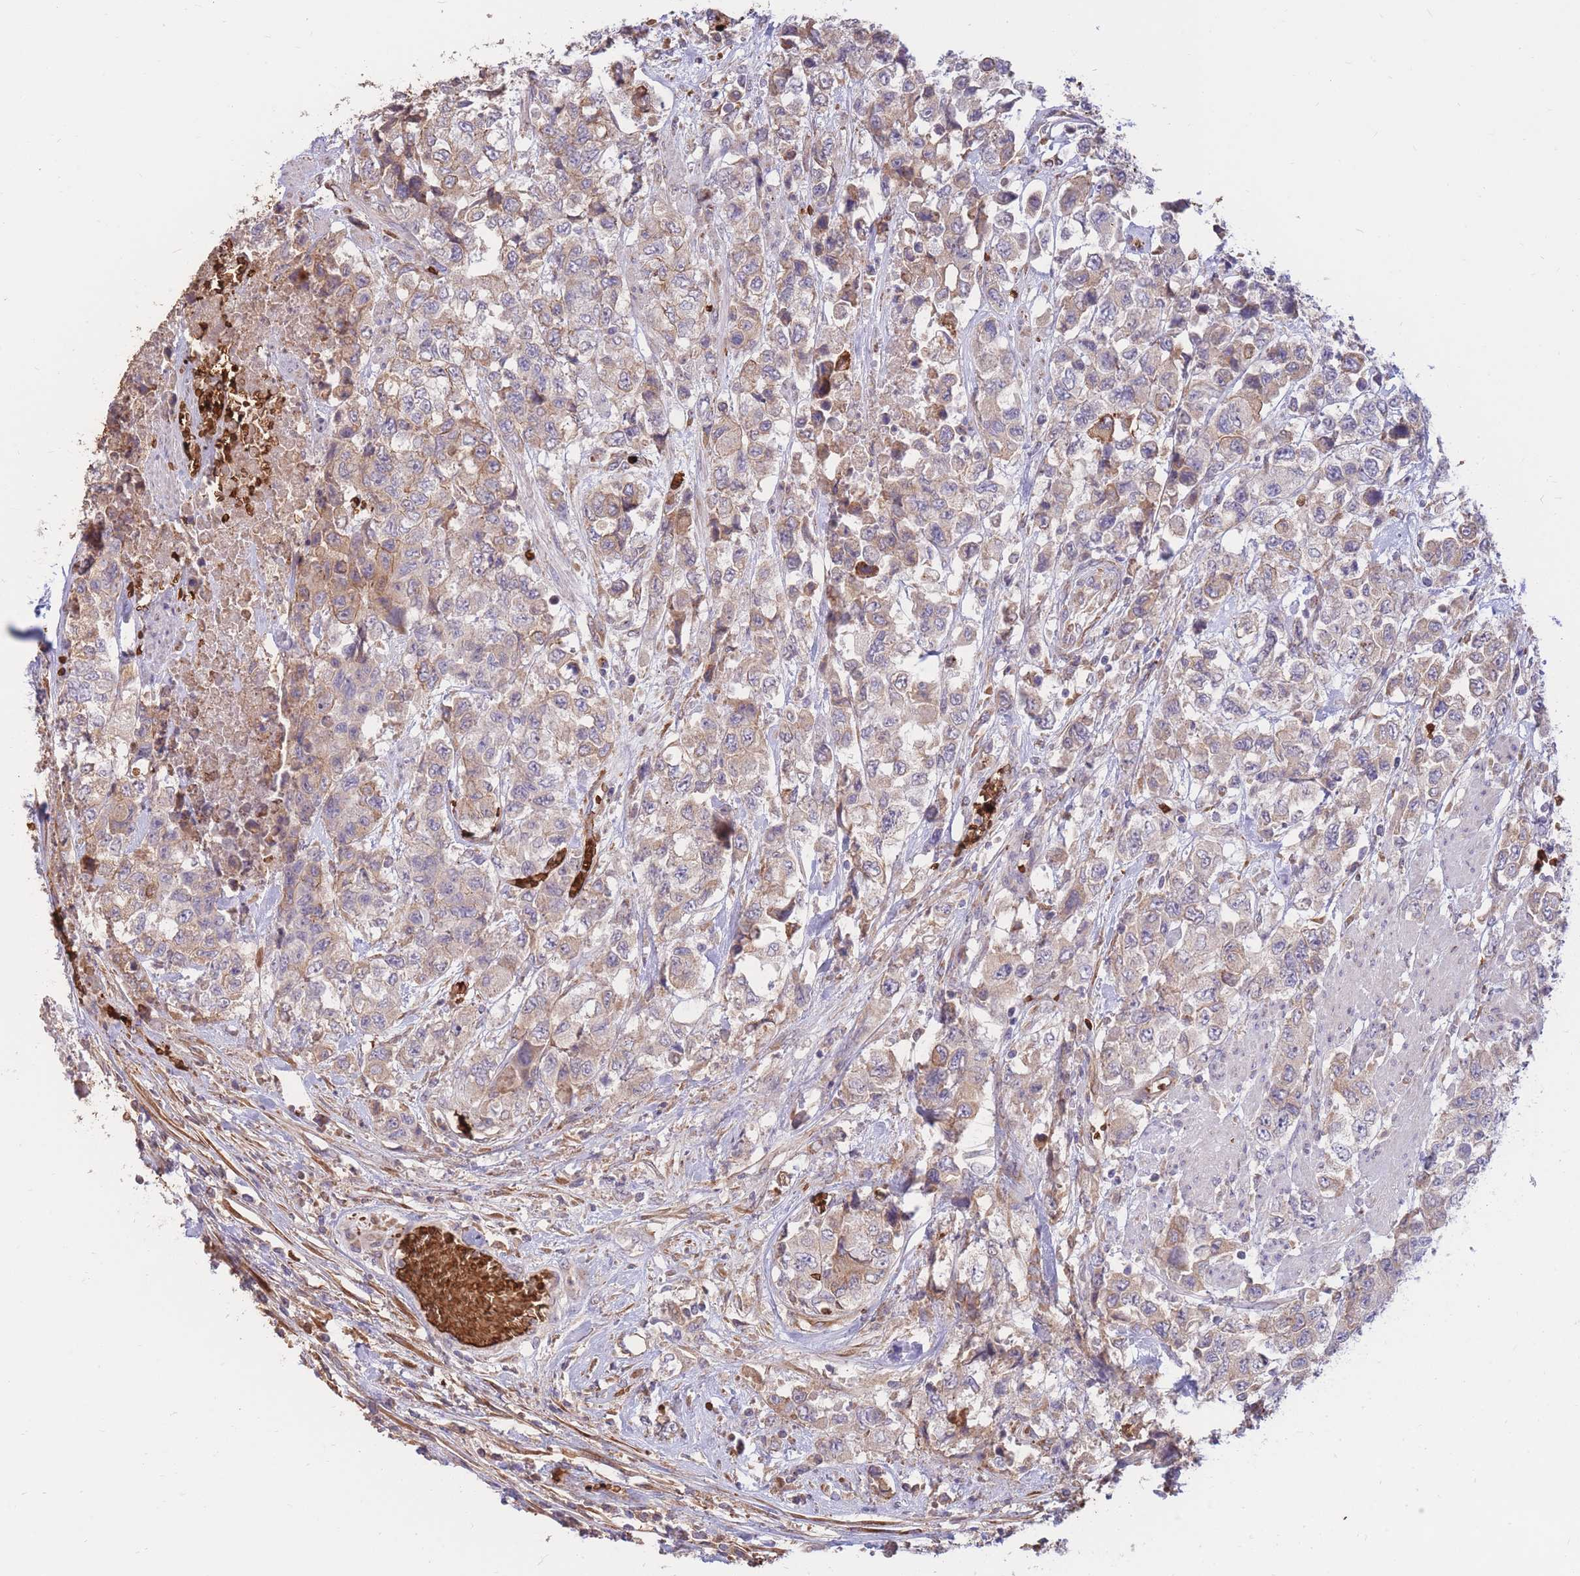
{"staining": {"intensity": "weak", "quantity": ">75%", "location": "cytoplasmic/membranous"}, "tissue": "urothelial cancer", "cell_type": "Tumor cells", "image_type": "cancer", "snomed": [{"axis": "morphology", "description": "Urothelial carcinoma, High grade"}, {"axis": "topography", "description": "Urinary bladder"}], "caption": "This is an image of immunohistochemistry staining of urothelial carcinoma (high-grade), which shows weak positivity in the cytoplasmic/membranous of tumor cells.", "gene": "ATP10D", "patient": {"sex": "female", "age": 78}}